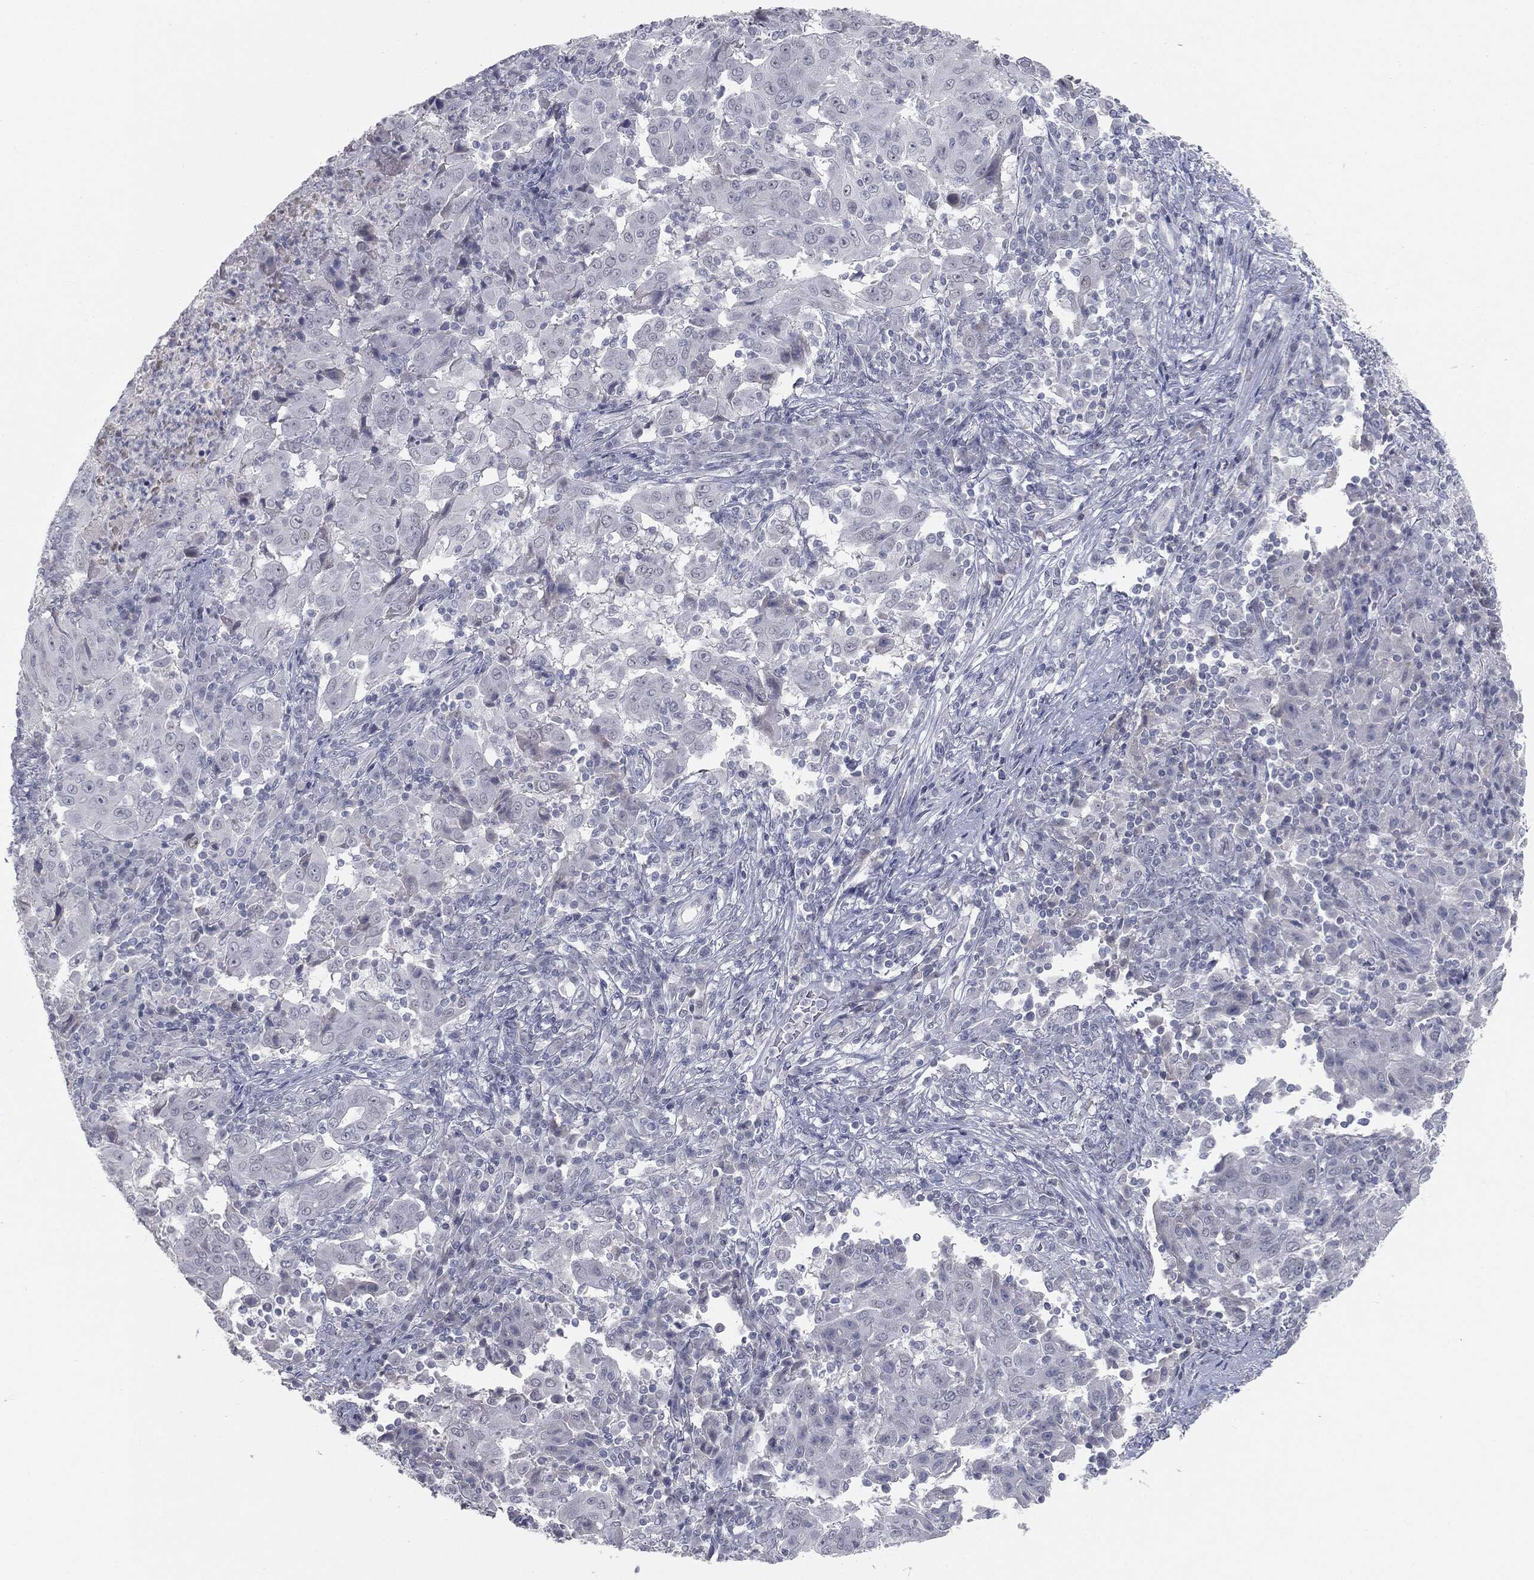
{"staining": {"intensity": "negative", "quantity": "none", "location": "none"}, "tissue": "pancreatic cancer", "cell_type": "Tumor cells", "image_type": "cancer", "snomed": [{"axis": "morphology", "description": "Adenocarcinoma, NOS"}, {"axis": "topography", "description": "Pancreas"}], "caption": "Immunohistochemistry (IHC) photomicrograph of human pancreatic adenocarcinoma stained for a protein (brown), which reveals no expression in tumor cells.", "gene": "PRAME", "patient": {"sex": "male", "age": 63}}